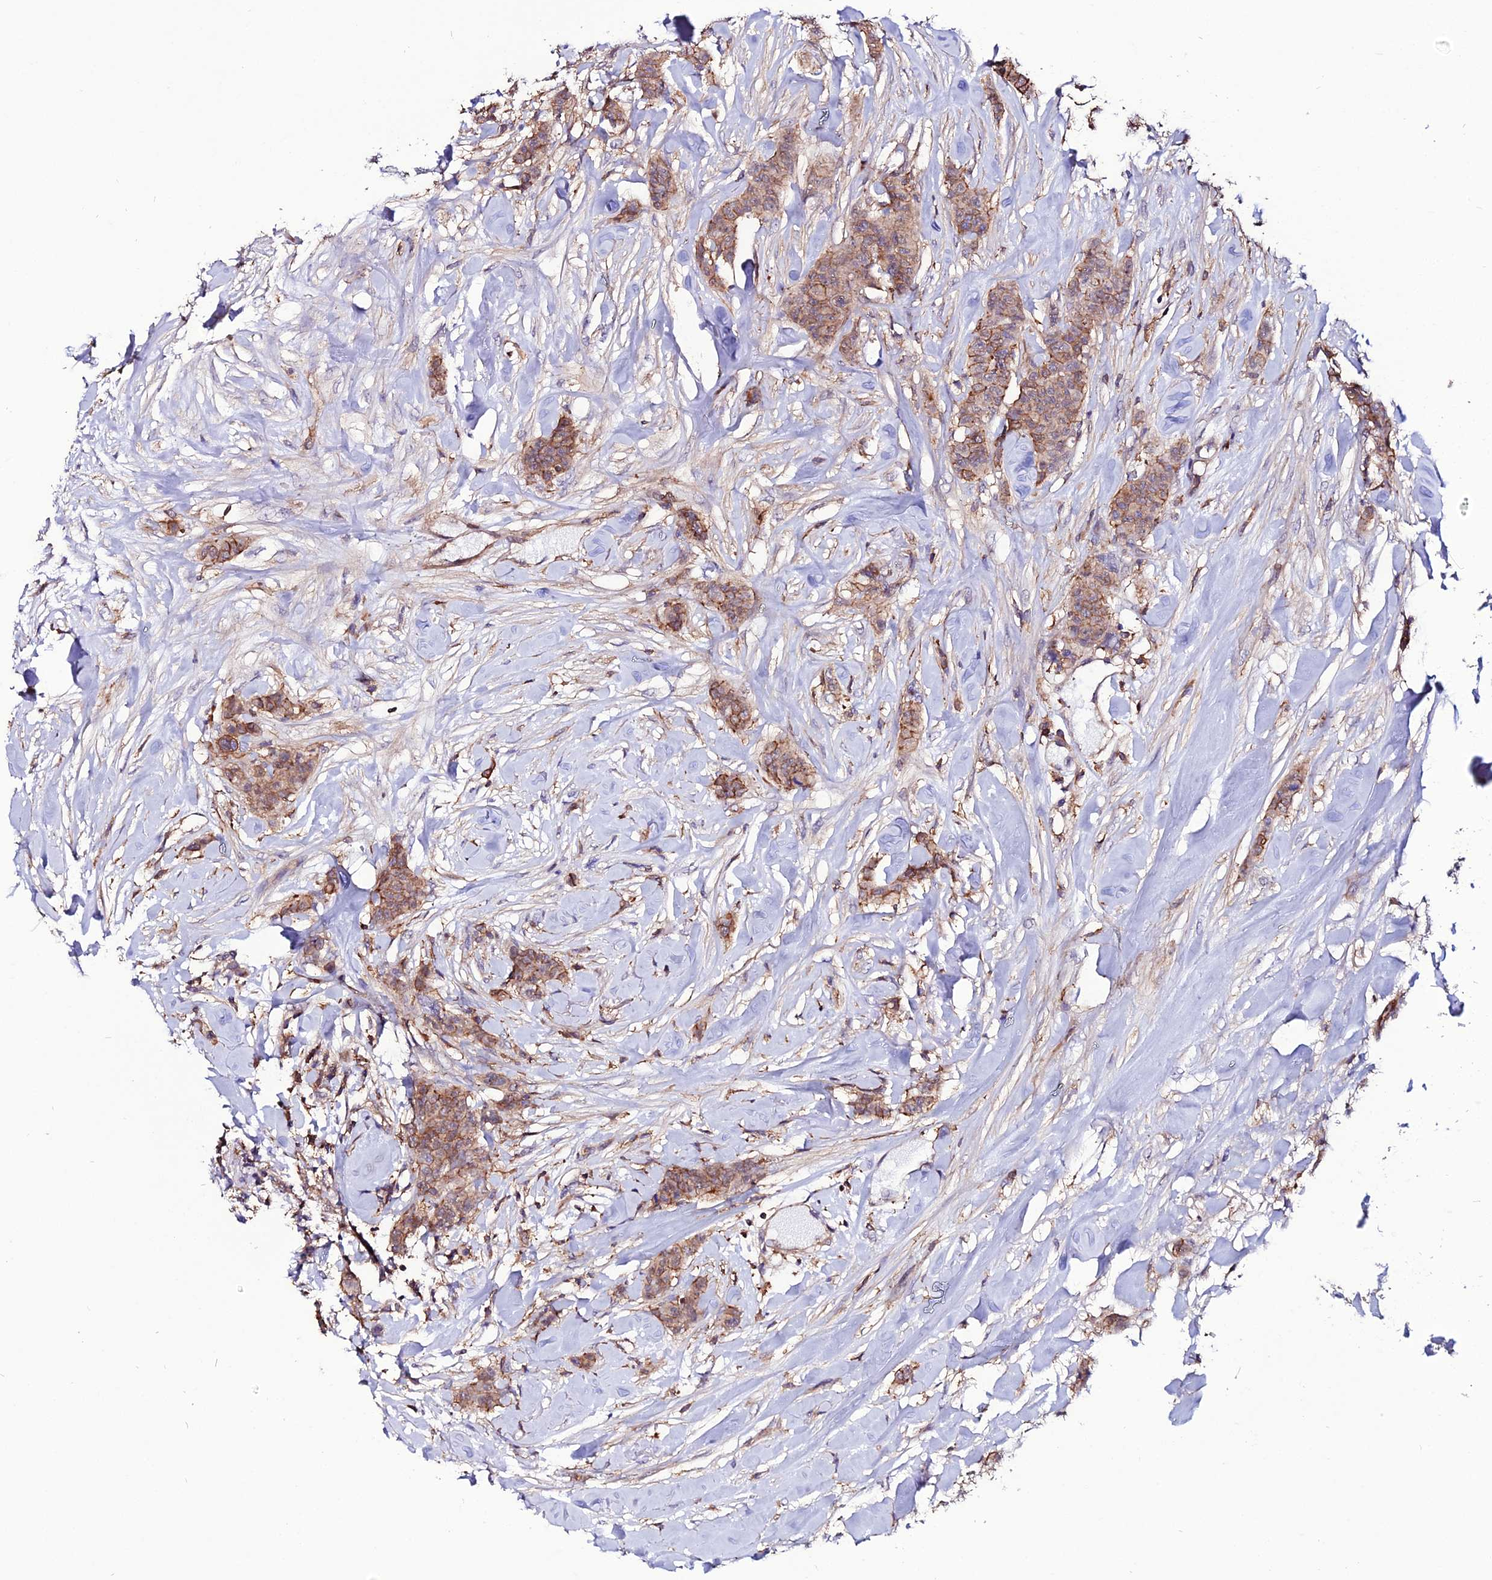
{"staining": {"intensity": "moderate", "quantity": ">75%", "location": "cytoplasmic/membranous"}, "tissue": "breast cancer", "cell_type": "Tumor cells", "image_type": "cancer", "snomed": [{"axis": "morphology", "description": "Duct carcinoma"}, {"axis": "topography", "description": "Breast"}], "caption": "Immunohistochemical staining of breast cancer displays moderate cytoplasmic/membranous protein expression in about >75% of tumor cells.", "gene": "USP17L15", "patient": {"sex": "female", "age": 40}}